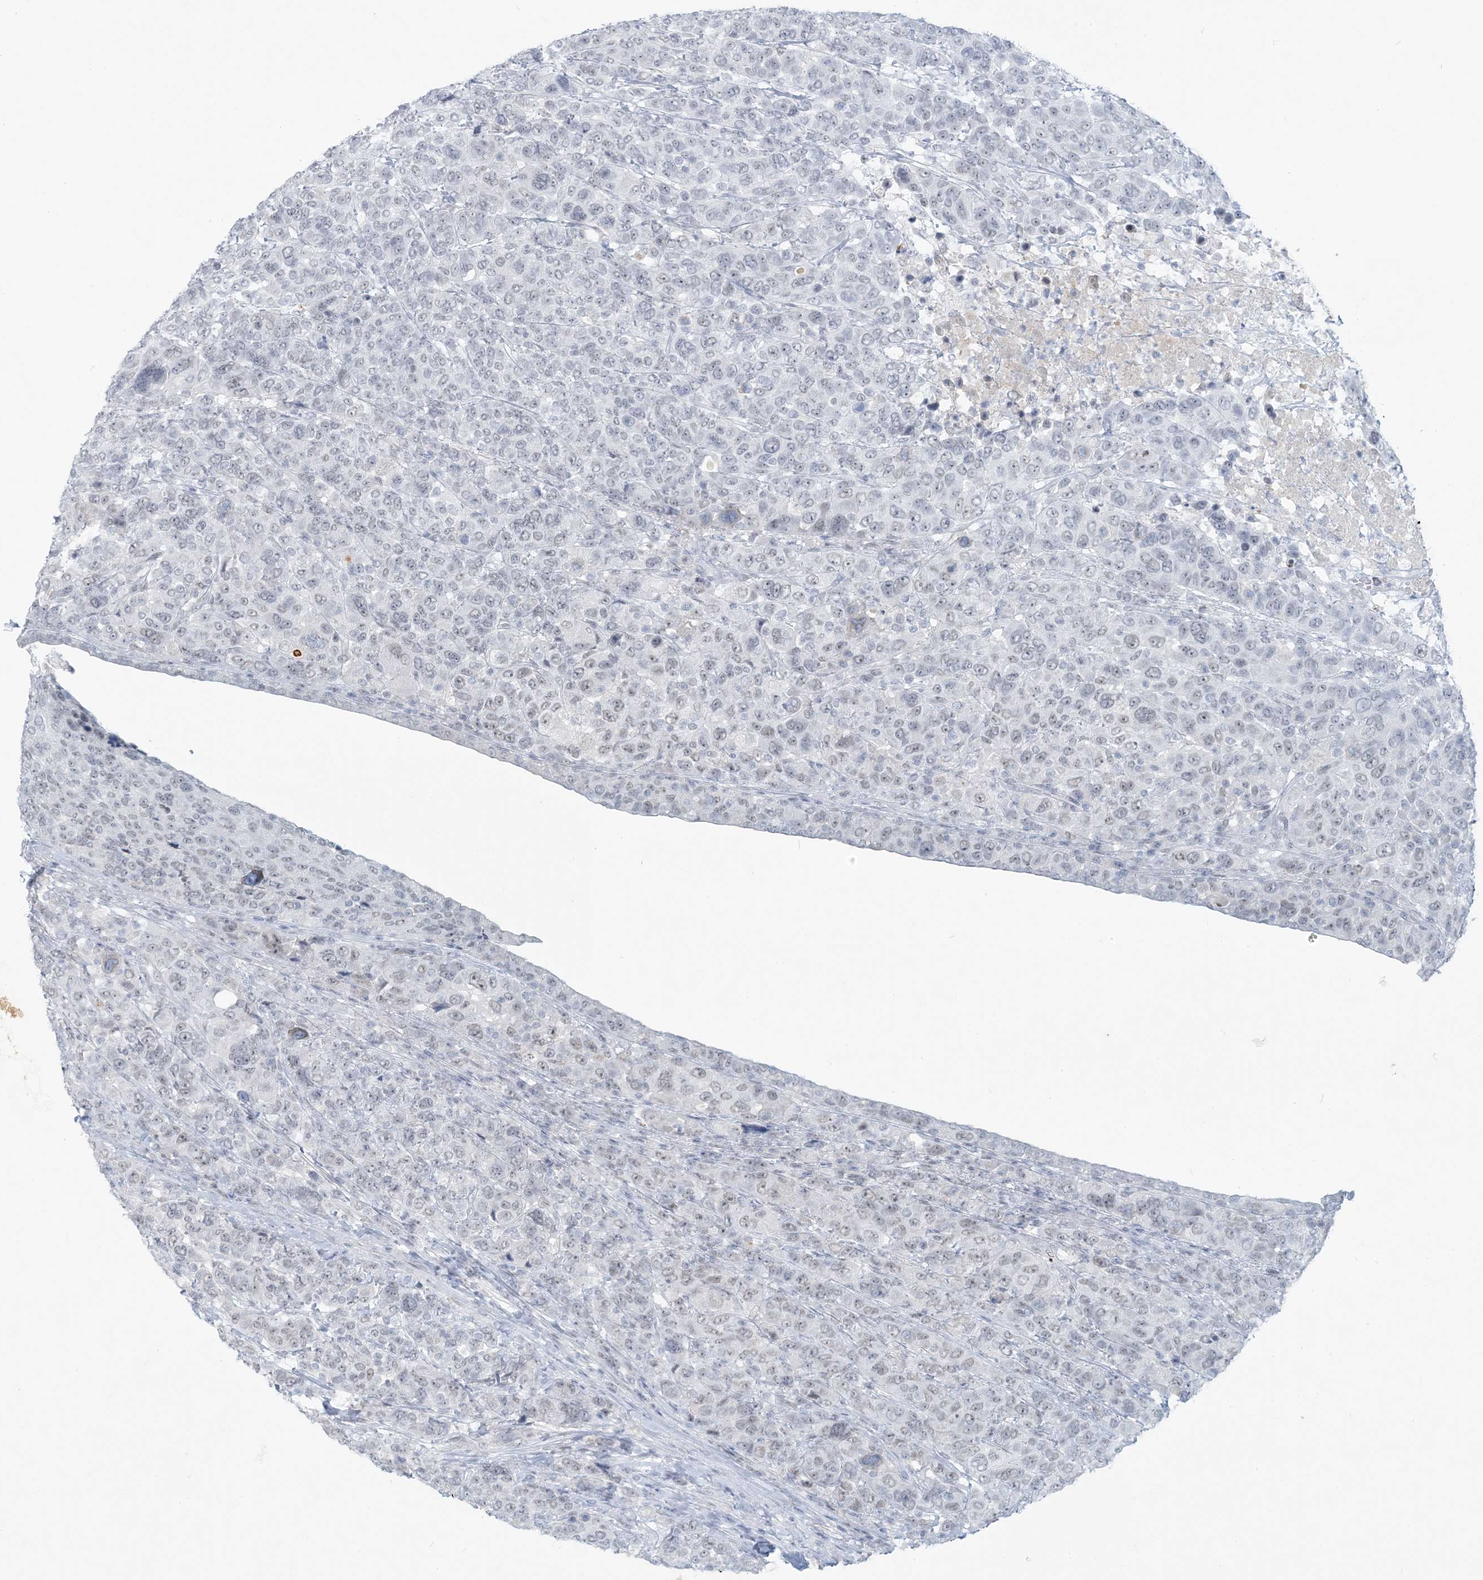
{"staining": {"intensity": "negative", "quantity": "none", "location": "none"}, "tissue": "breast cancer", "cell_type": "Tumor cells", "image_type": "cancer", "snomed": [{"axis": "morphology", "description": "Duct carcinoma"}, {"axis": "topography", "description": "Breast"}], "caption": "Immunohistochemistry histopathology image of breast intraductal carcinoma stained for a protein (brown), which displays no positivity in tumor cells.", "gene": "SCML1", "patient": {"sex": "female", "age": 37}}